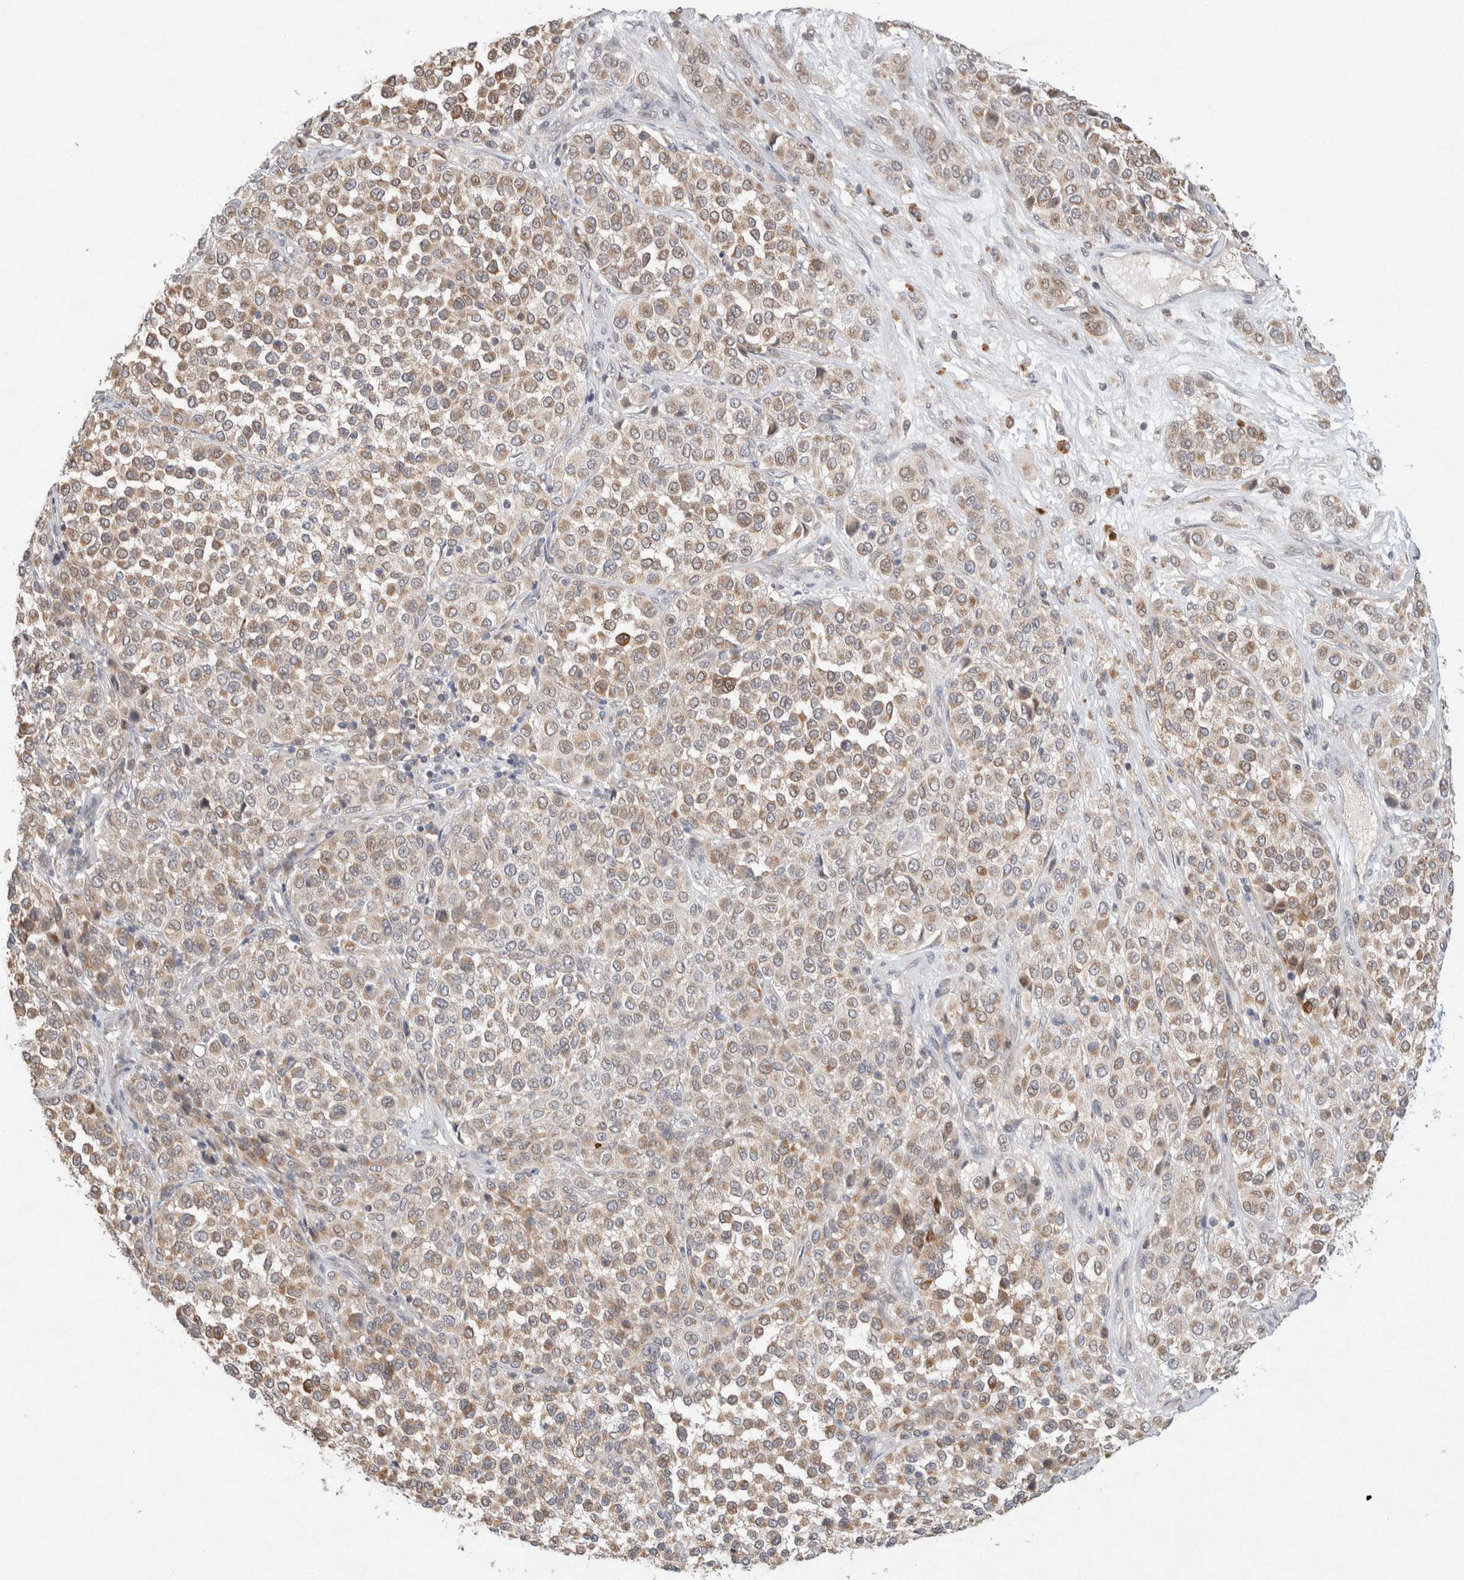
{"staining": {"intensity": "weak", "quantity": ">75%", "location": "cytoplasmic/membranous"}, "tissue": "melanoma", "cell_type": "Tumor cells", "image_type": "cancer", "snomed": [{"axis": "morphology", "description": "Malignant melanoma, Metastatic site"}, {"axis": "topography", "description": "Pancreas"}], "caption": "Immunohistochemistry histopathology image of neoplastic tissue: malignant melanoma (metastatic site) stained using immunohistochemistry displays low levels of weak protein expression localized specifically in the cytoplasmic/membranous of tumor cells, appearing as a cytoplasmic/membranous brown color.", "gene": "CMTM4", "patient": {"sex": "female", "age": 30}}